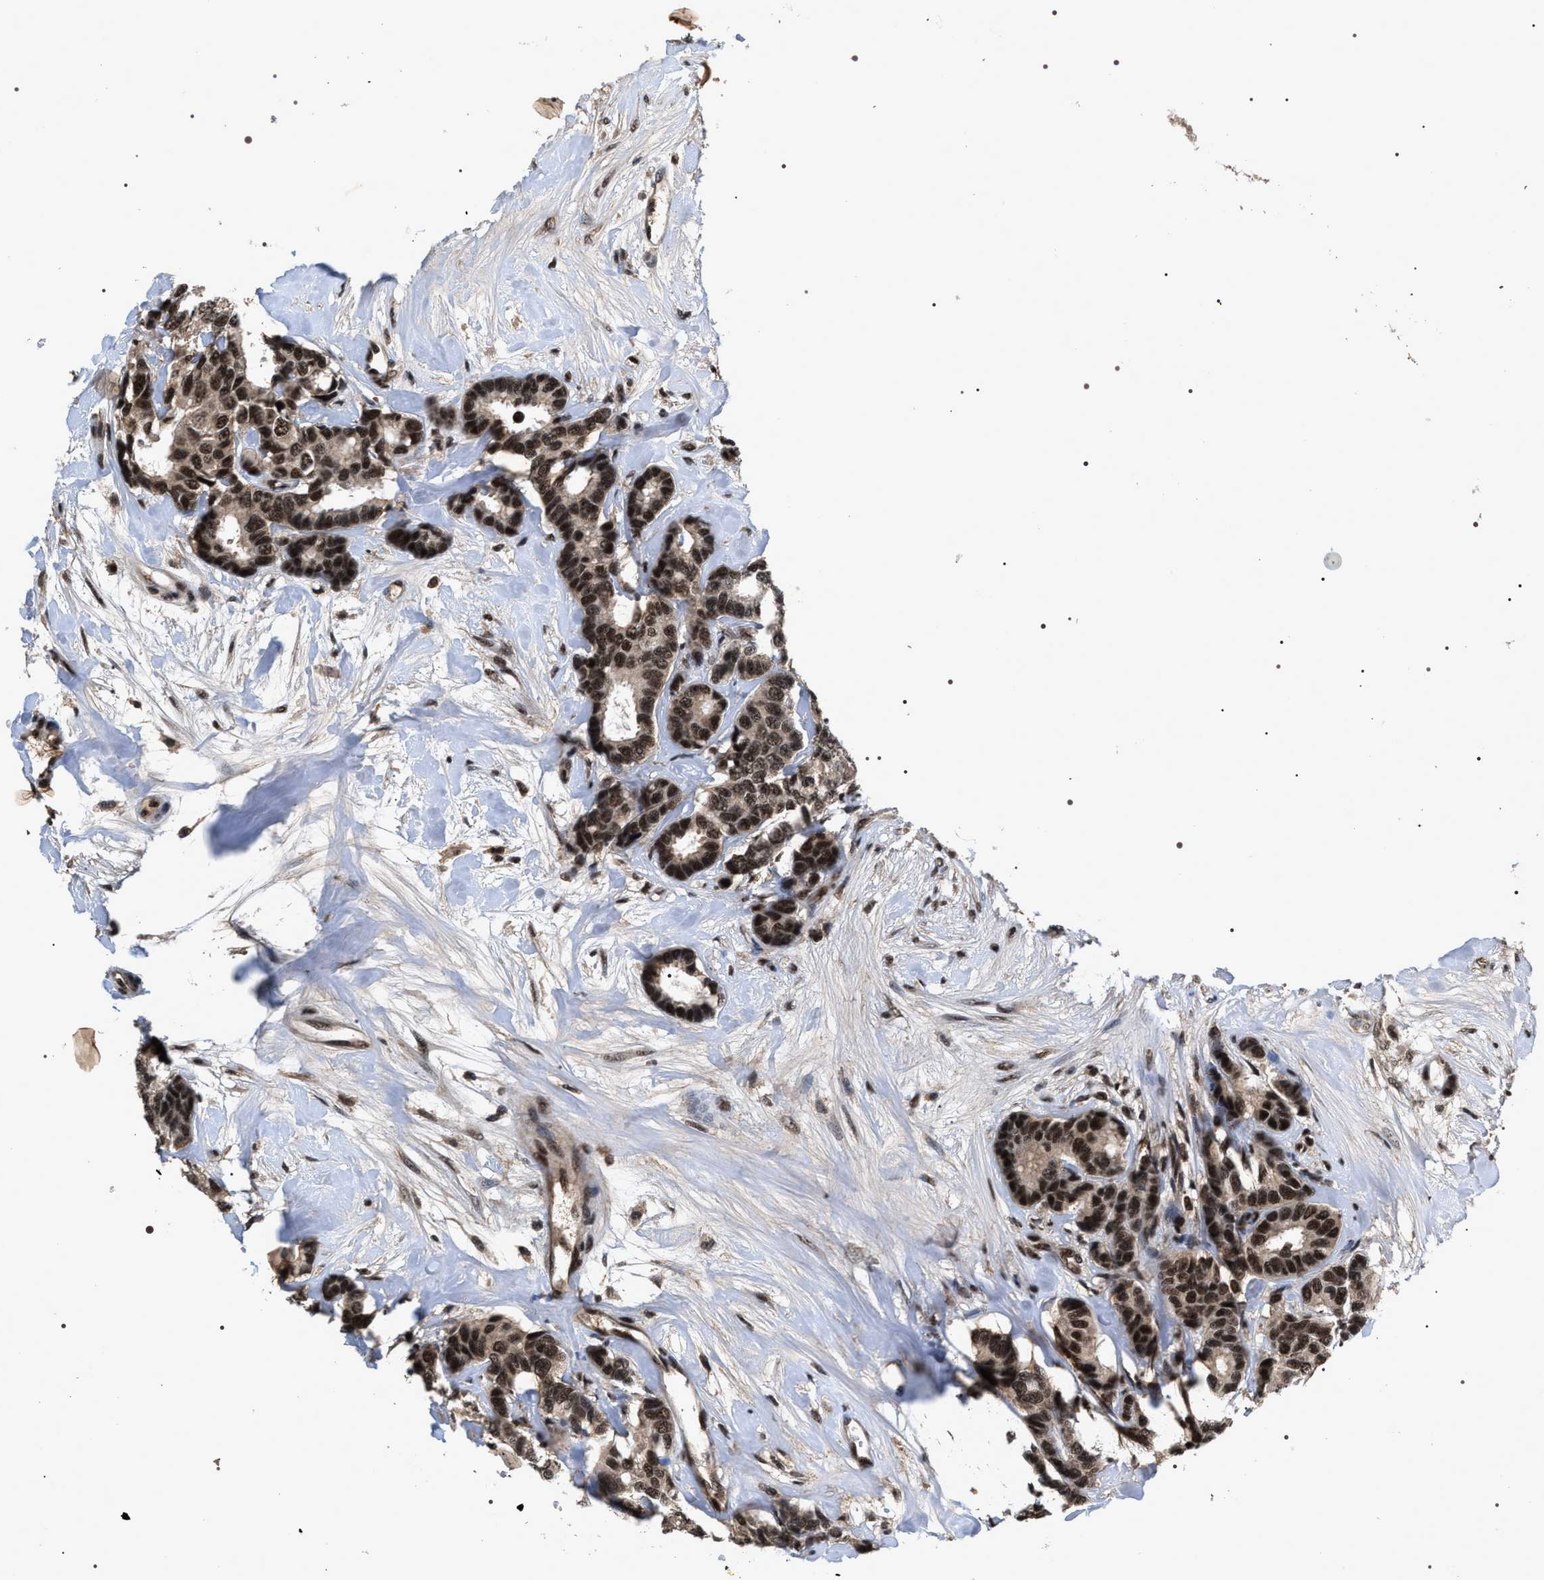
{"staining": {"intensity": "strong", "quantity": ">75%", "location": "nuclear"}, "tissue": "breast cancer", "cell_type": "Tumor cells", "image_type": "cancer", "snomed": [{"axis": "morphology", "description": "Duct carcinoma"}, {"axis": "topography", "description": "Breast"}], "caption": "Infiltrating ductal carcinoma (breast) was stained to show a protein in brown. There is high levels of strong nuclear expression in approximately >75% of tumor cells. The staining is performed using DAB brown chromogen to label protein expression. The nuclei are counter-stained blue using hematoxylin.", "gene": "RRP1B", "patient": {"sex": "female", "age": 87}}